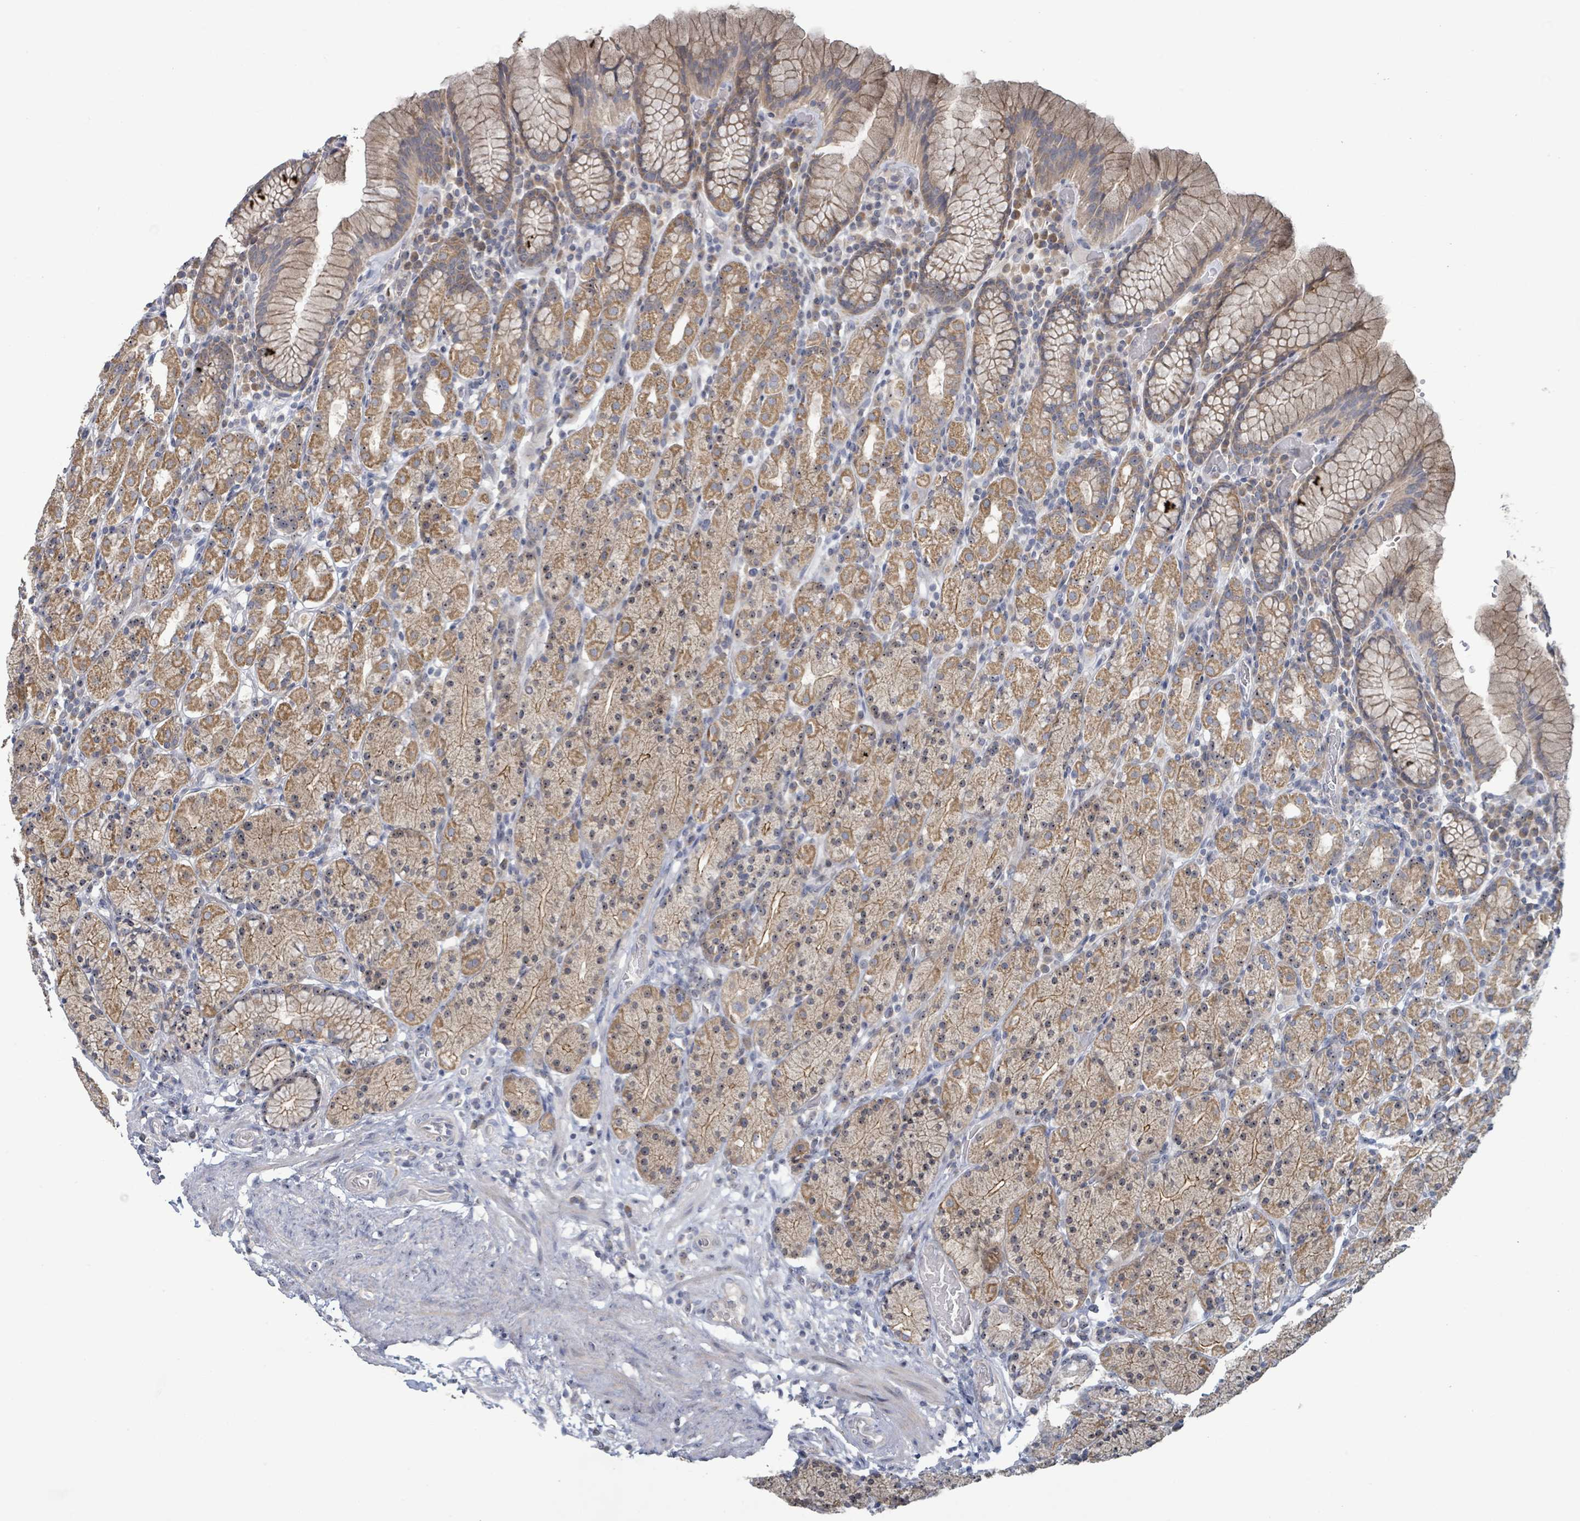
{"staining": {"intensity": "moderate", "quantity": ">75%", "location": "cytoplasmic/membranous"}, "tissue": "stomach", "cell_type": "Glandular cells", "image_type": "normal", "snomed": [{"axis": "morphology", "description": "Normal tissue, NOS"}, {"axis": "topography", "description": "Stomach, upper"}, {"axis": "topography", "description": "Stomach"}], "caption": "Unremarkable stomach displays moderate cytoplasmic/membranous expression in approximately >75% of glandular cells, visualized by immunohistochemistry.", "gene": "RPL32", "patient": {"sex": "male", "age": 62}}